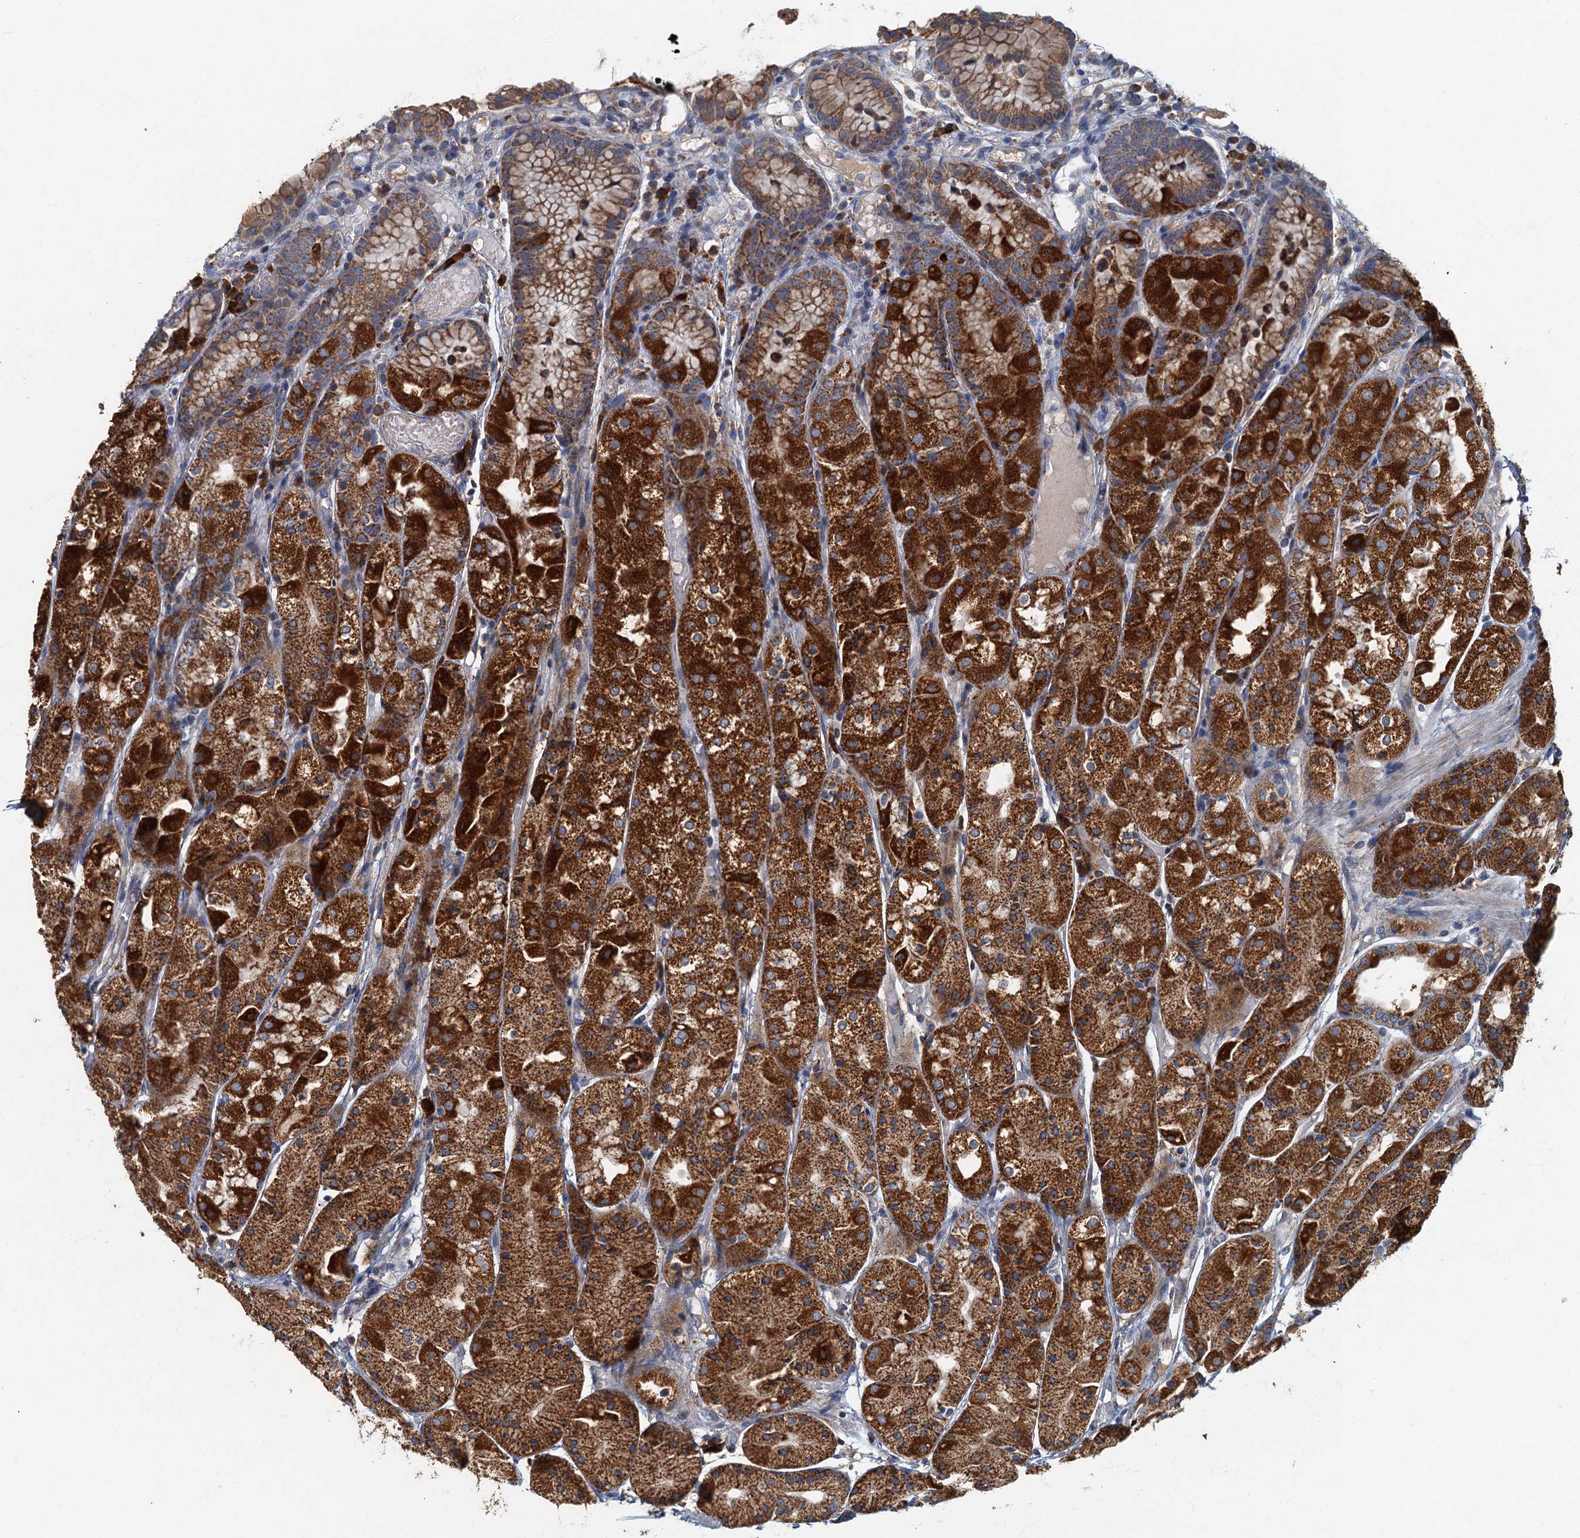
{"staining": {"intensity": "strong", "quantity": "25%-75%", "location": "cytoplasmic/membranous"}, "tissue": "stomach", "cell_type": "Glandular cells", "image_type": "normal", "snomed": [{"axis": "morphology", "description": "Normal tissue, NOS"}, {"axis": "topography", "description": "Stomach, upper"}], "caption": "Benign stomach exhibits strong cytoplasmic/membranous staining in approximately 25%-75% of glandular cells, visualized by immunohistochemistry. (DAB (3,3'-diaminobenzidine) IHC, brown staining for protein, blue staining for nuclei).", "gene": "SPDYC", "patient": {"sex": "male", "age": 72}}